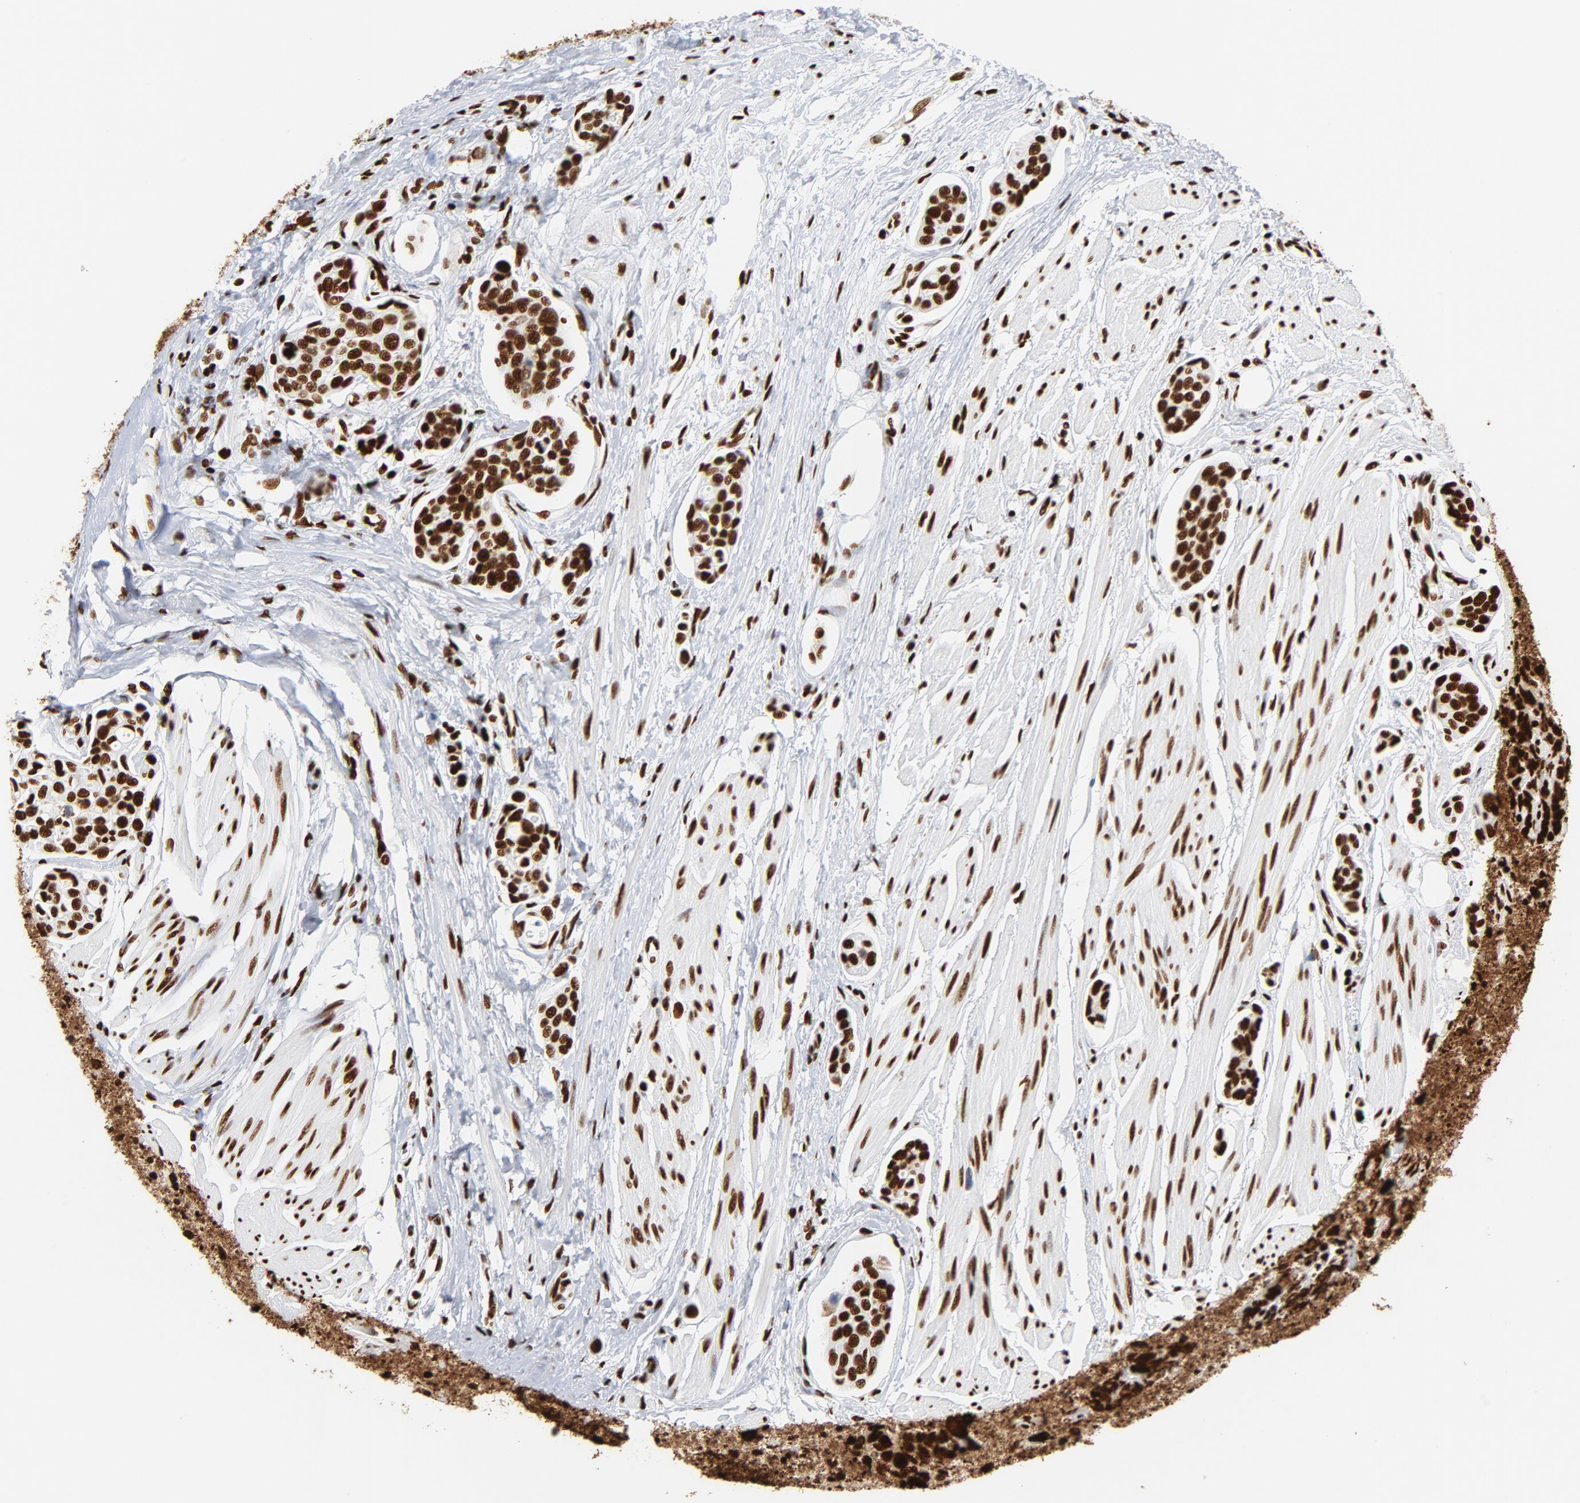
{"staining": {"intensity": "strong", "quantity": ">75%", "location": "nuclear"}, "tissue": "urothelial cancer", "cell_type": "Tumor cells", "image_type": "cancer", "snomed": [{"axis": "morphology", "description": "Urothelial carcinoma, High grade"}, {"axis": "topography", "description": "Urinary bladder"}], "caption": "Strong nuclear positivity is present in approximately >75% of tumor cells in urothelial cancer.", "gene": "XRCC6", "patient": {"sex": "male", "age": 78}}